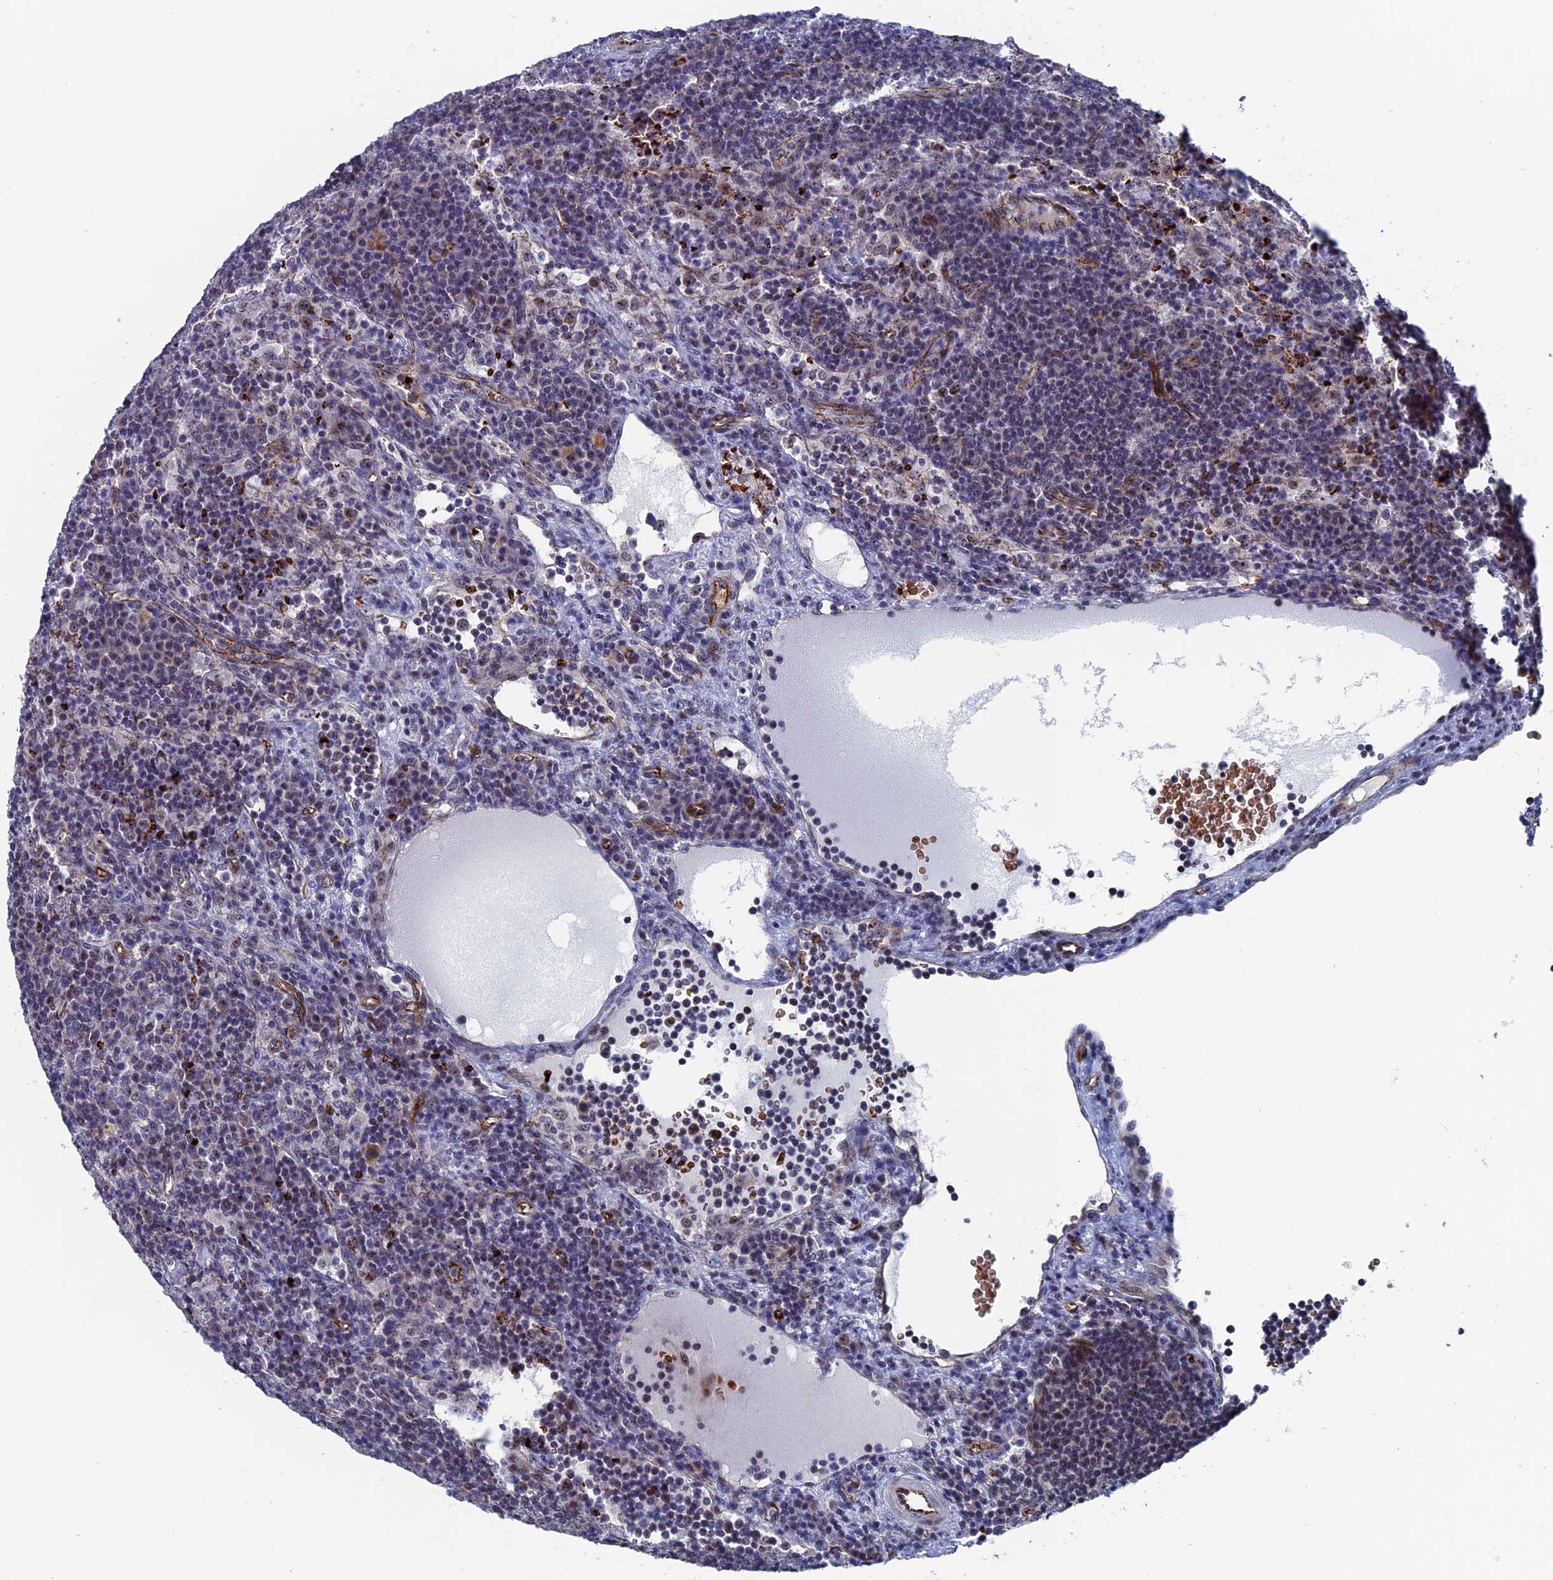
{"staining": {"intensity": "weak", "quantity": "<25%", "location": "nuclear"}, "tissue": "lymph node", "cell_type": "Germinal center cells", "image_type": "normal", "snomed": [{"axis": "morphology", "description": "Normal tissue, NOS"}, {"axis": "topography", "description": "Lymph node"}], "caption": "Germinal center cells show no significant positivity in unremarkable lymph node. (Stains: DAB (3,3'-diaminobenzidine) IHC with hematoxylin counter stain, Microscopy: brightfield microscopy at high magnification).", "gene": "EXOSC9", "patient": {"sex": "female", "age": 70}}